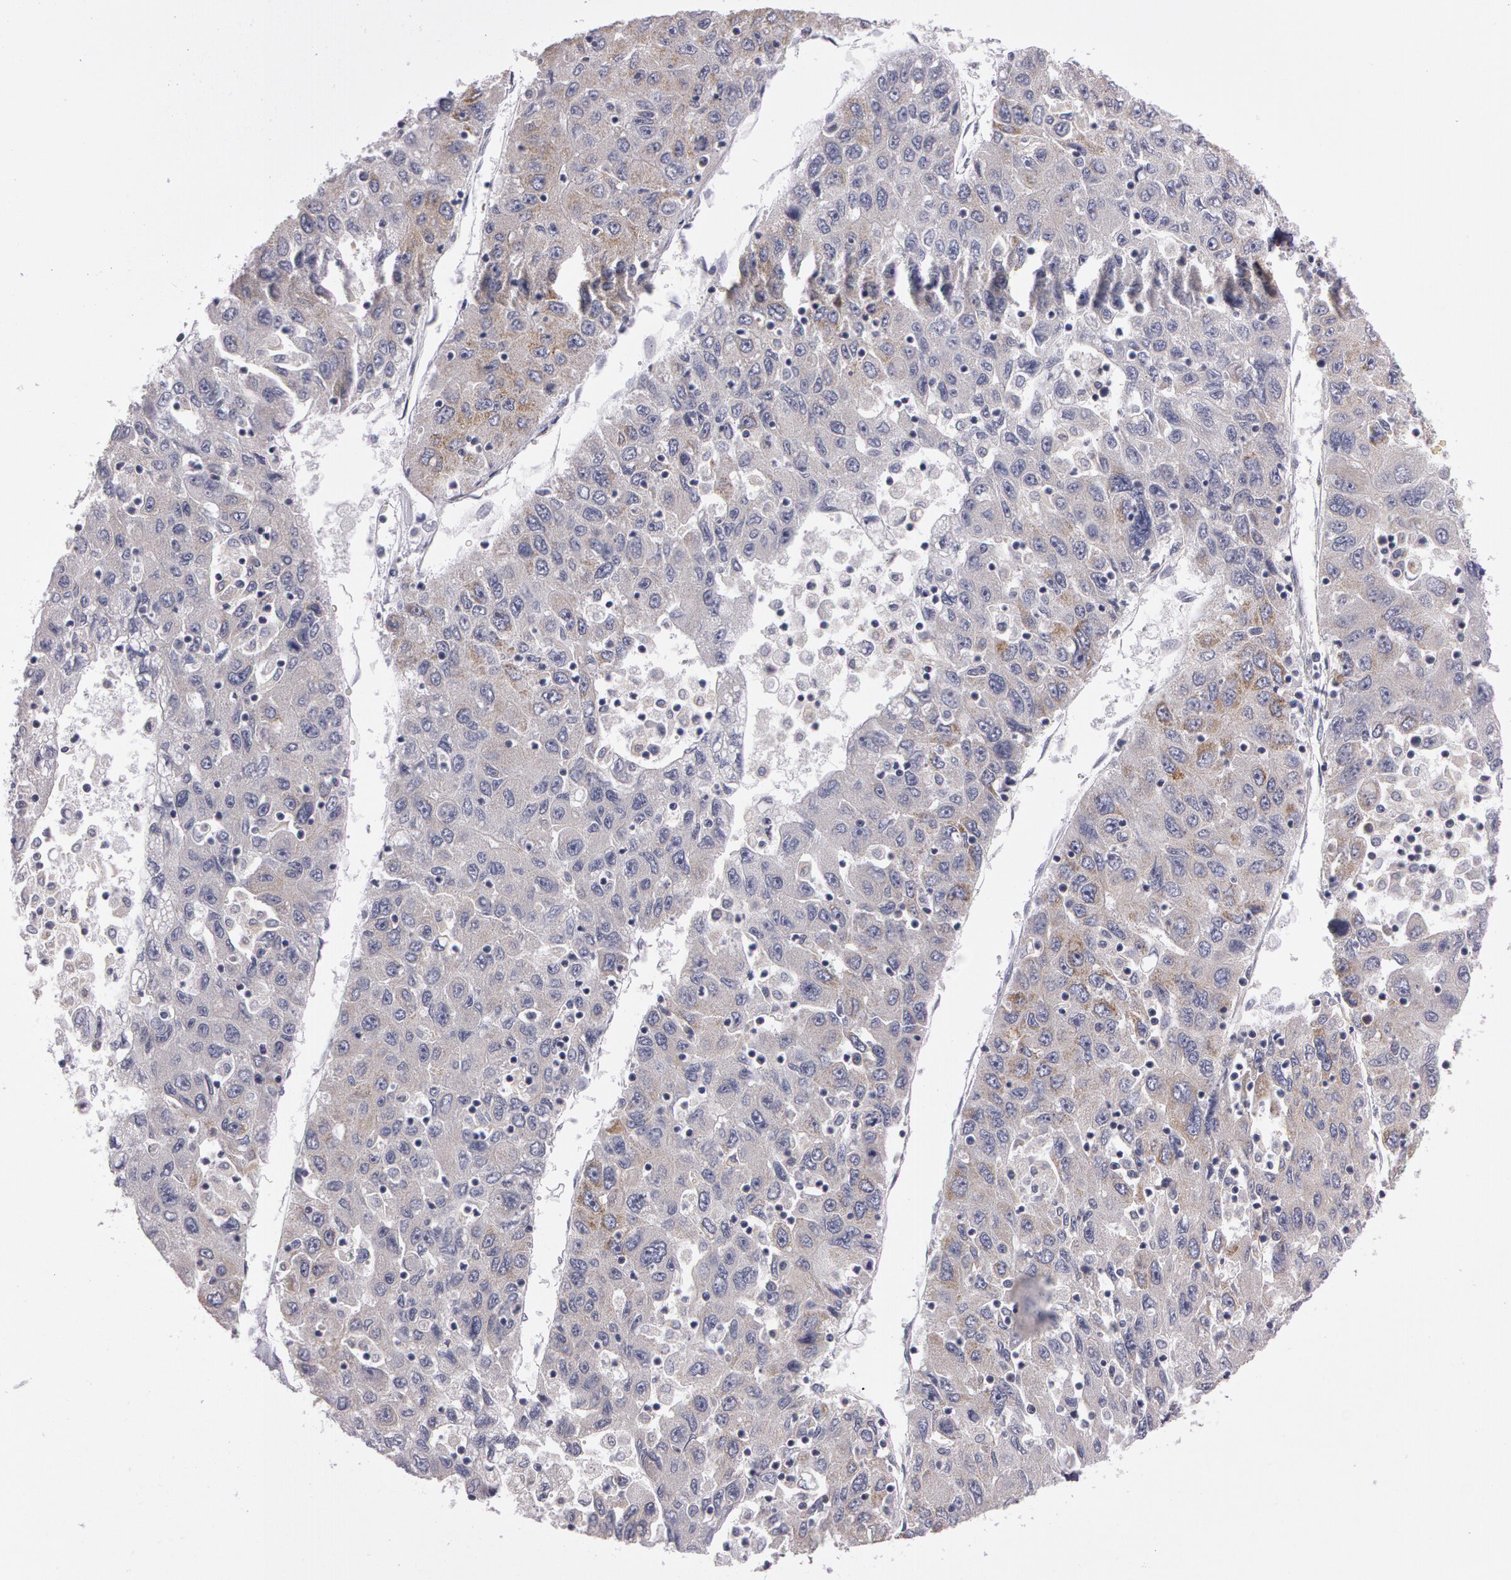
{"staining": {"intensity": "weak", "quantity": "<25%", "location": "cytoplasmic/membranous"}, "tissue": "liver cancer", "cell_type": "Tumor cells", "image_type": "cancer", "snomed": [{"axis": "morphology", "description": "Carcinoma, Hepatocellular, NOS"}, {"axis": "topography", "description": "Liver"}], "caption": "DAB immunohistochemical staining of liver hepatocellular carcinoma displays no significant positivity in tumor cells.", "gene": "NEK9", "patient": {"sex": "male", "age": 49}}